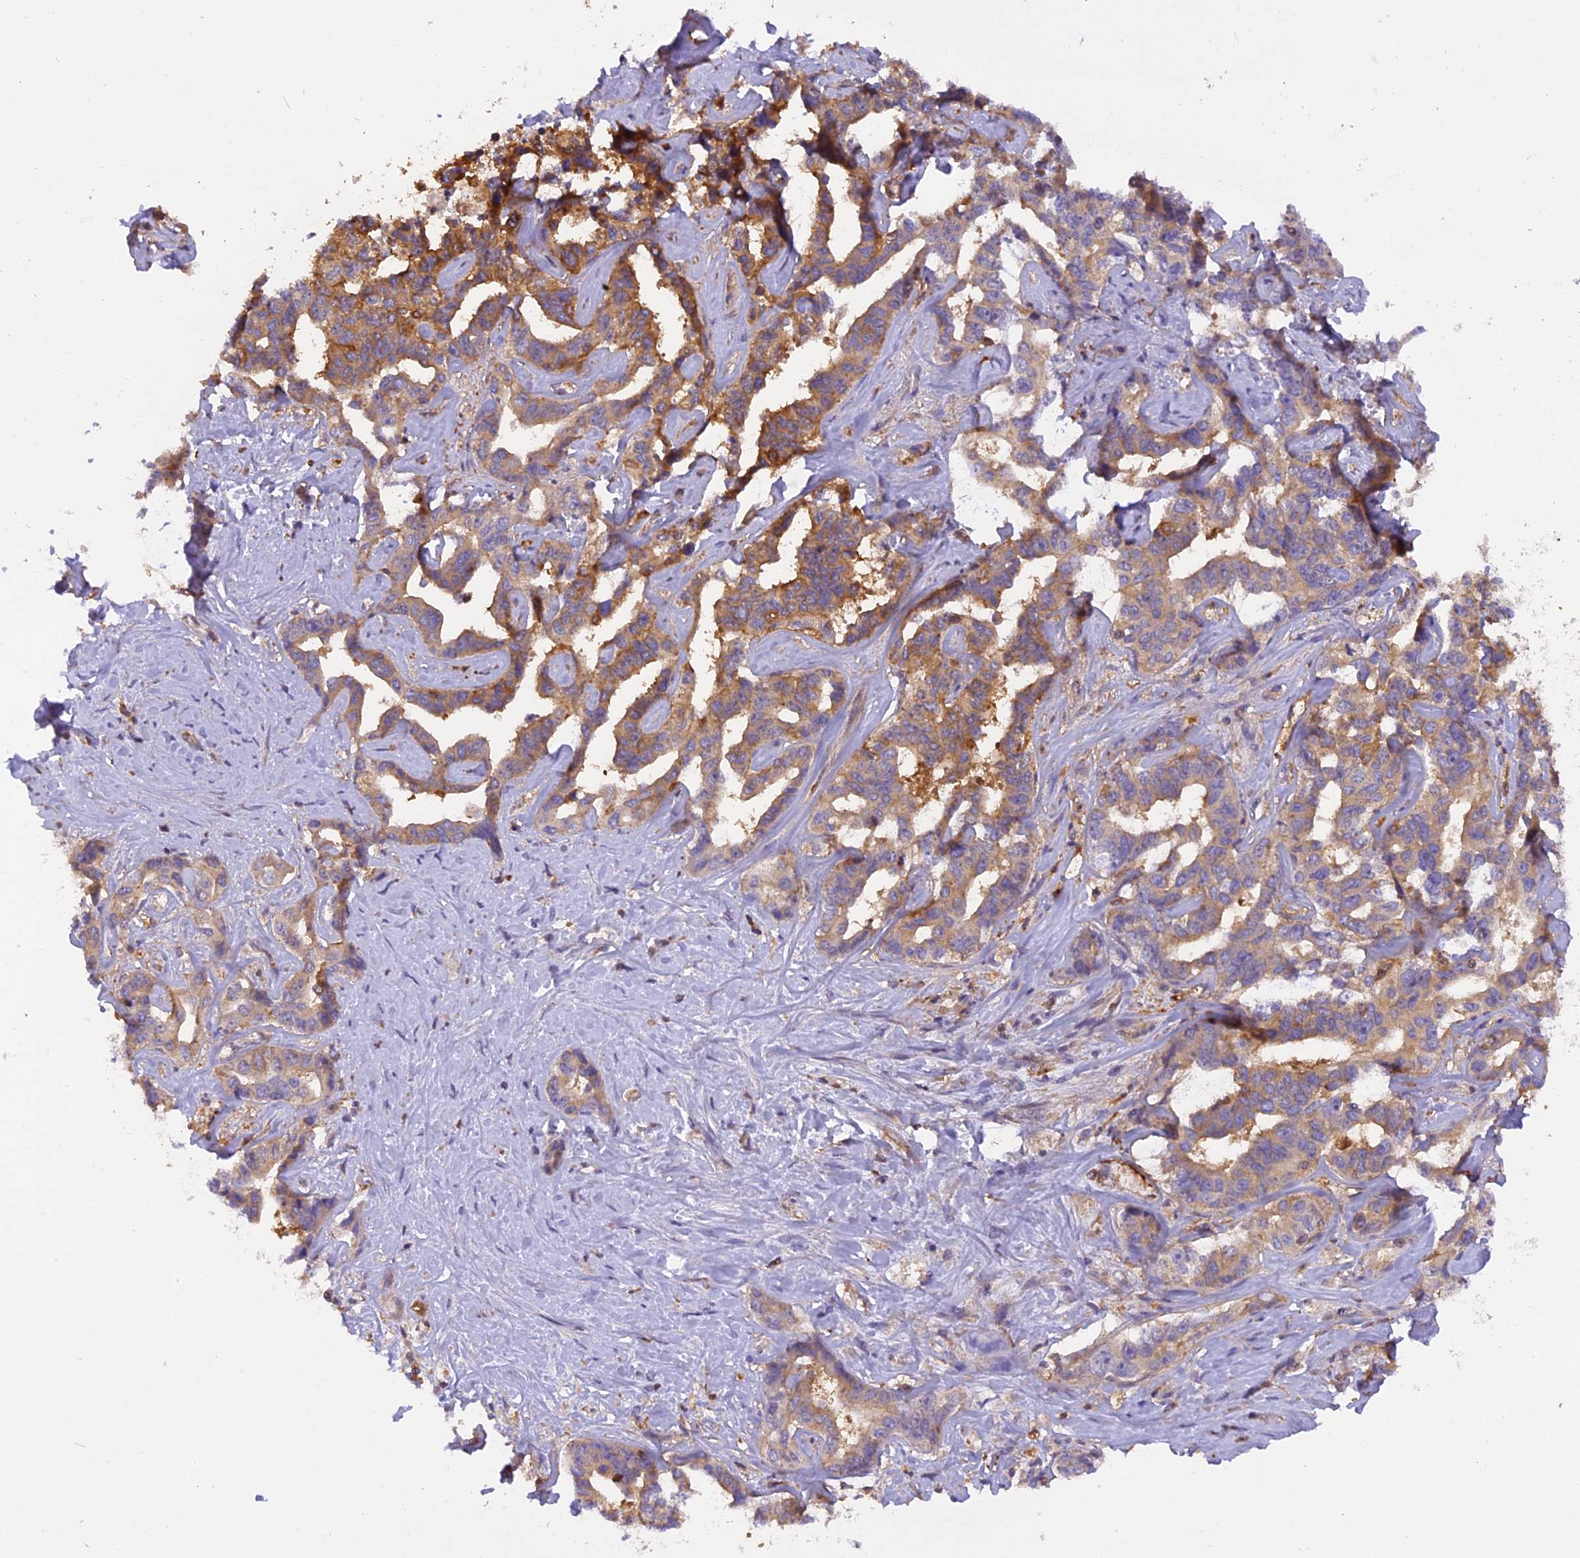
{"staining": {"intensity": "moderate", "quantity": ">75%", "location": "cytoplasmic/membranous"}, "tissue": "liver cancer", "cell_type": "Tumor cells", "image_type": "cancer", "snomed": [{"axis": "morphology", "description": "Cholangiocarcinoma"}, {"axis": "topography", "description": "Liver"}], "caption": "Immunohistochemical staining of liver cancer exhibits moderate cytoplasmic/membranous protein expression in approximately >75% of tumor cells.", "gene": "STOML1", "patient": {"sex": "male", "age": 59}}